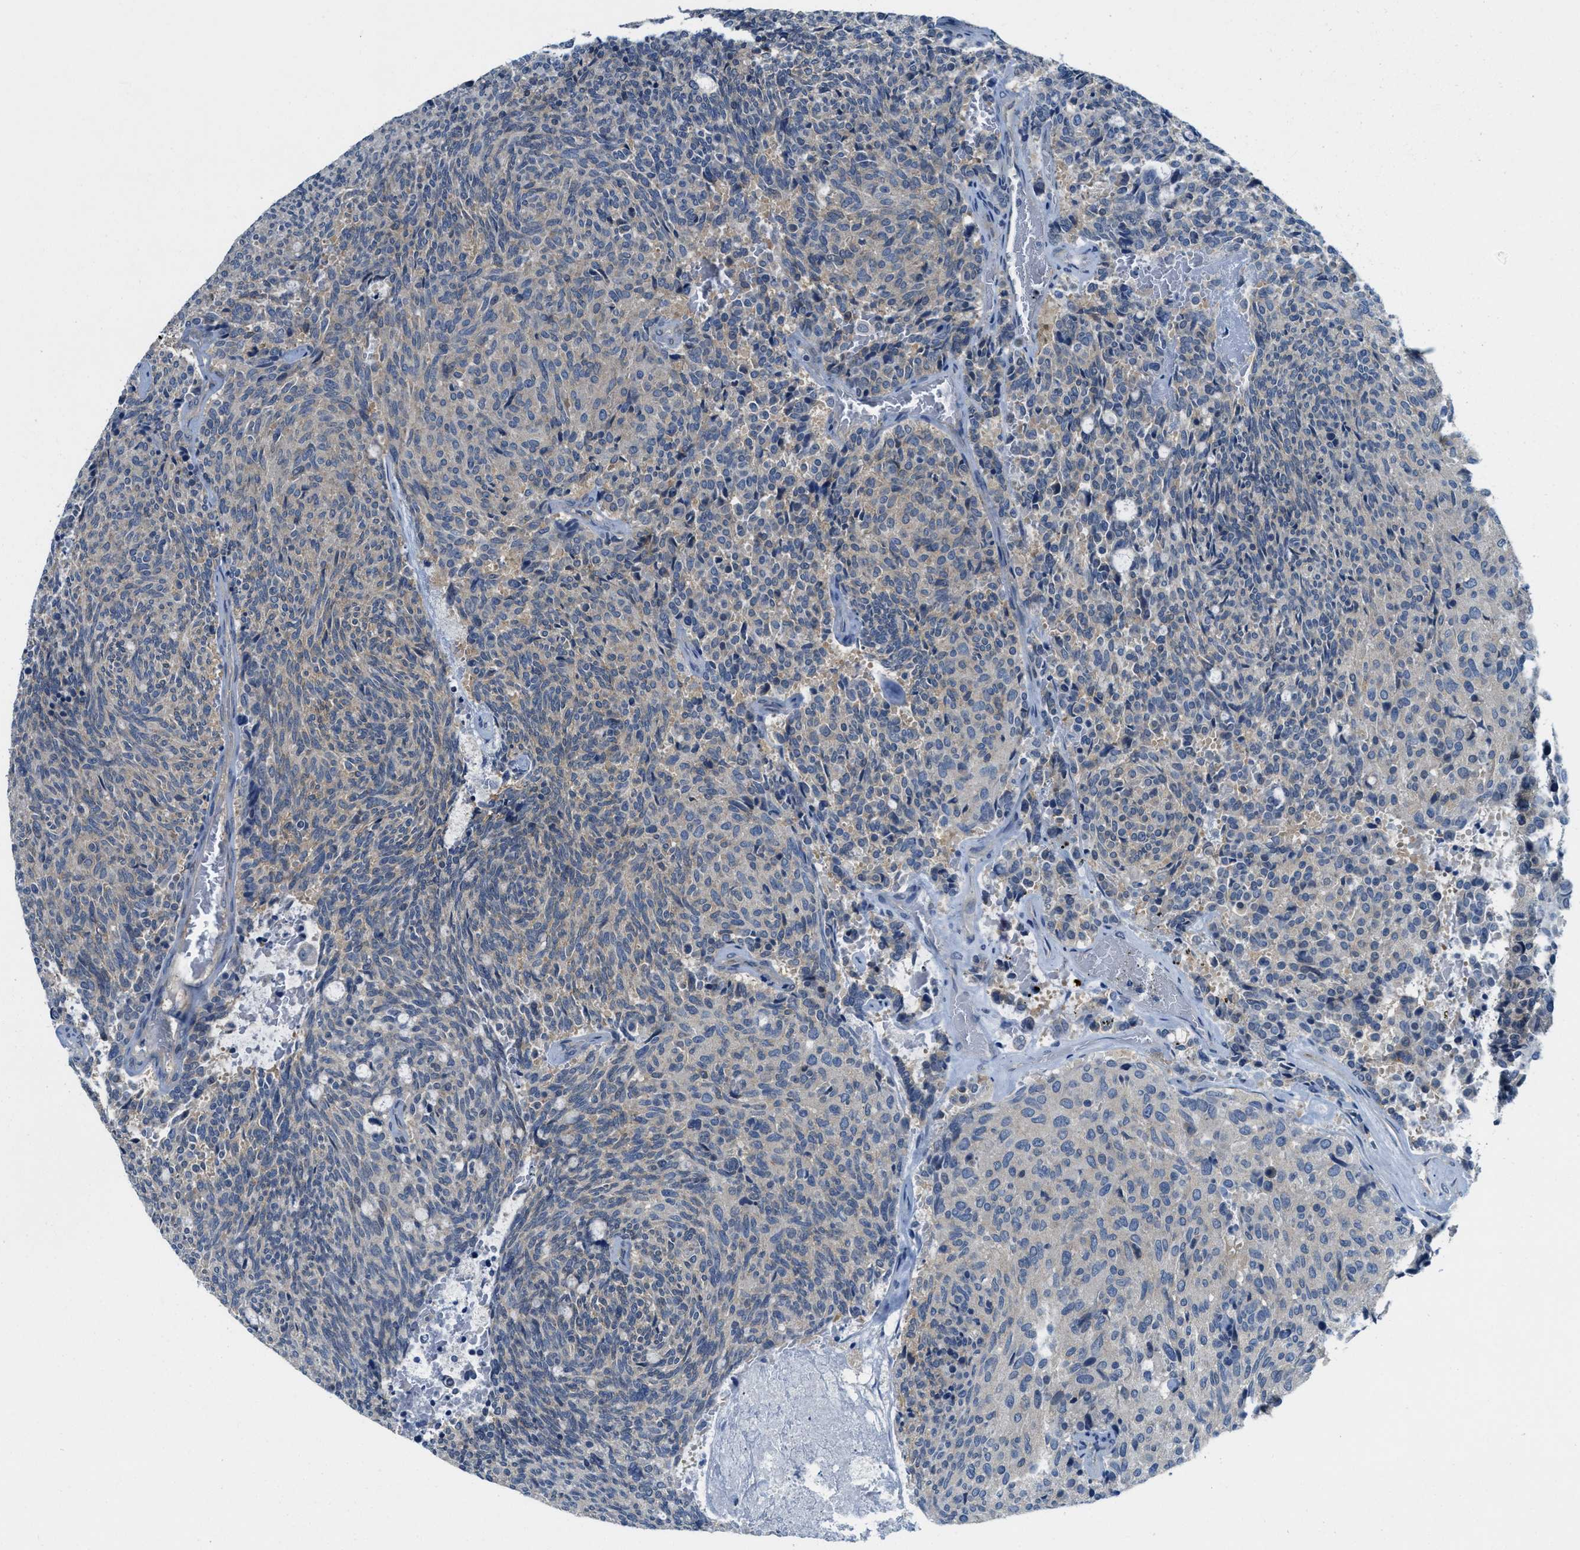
{"staining": {"intensity": "weak", "quantity": "<25%", "location": "cytoplasmic/membranous"}, "tissue": "carcinoid", "cell_type": "Tumor cells", "image_type": "cancer", "snomed": [{"axis": "morphology", "description": "Carcinoid, malignant, NOS"}, {"axis": "topography", "description": "Pancreas"}], "caption": "Immunohistochemistry (IHC) photomicrograph of carcinoid (malignant) stained for a protein (brown), which displays no positivity in tumor cells.", "gene": "ZFYVE9", "patient": {"sex": "female", "age": 54}}